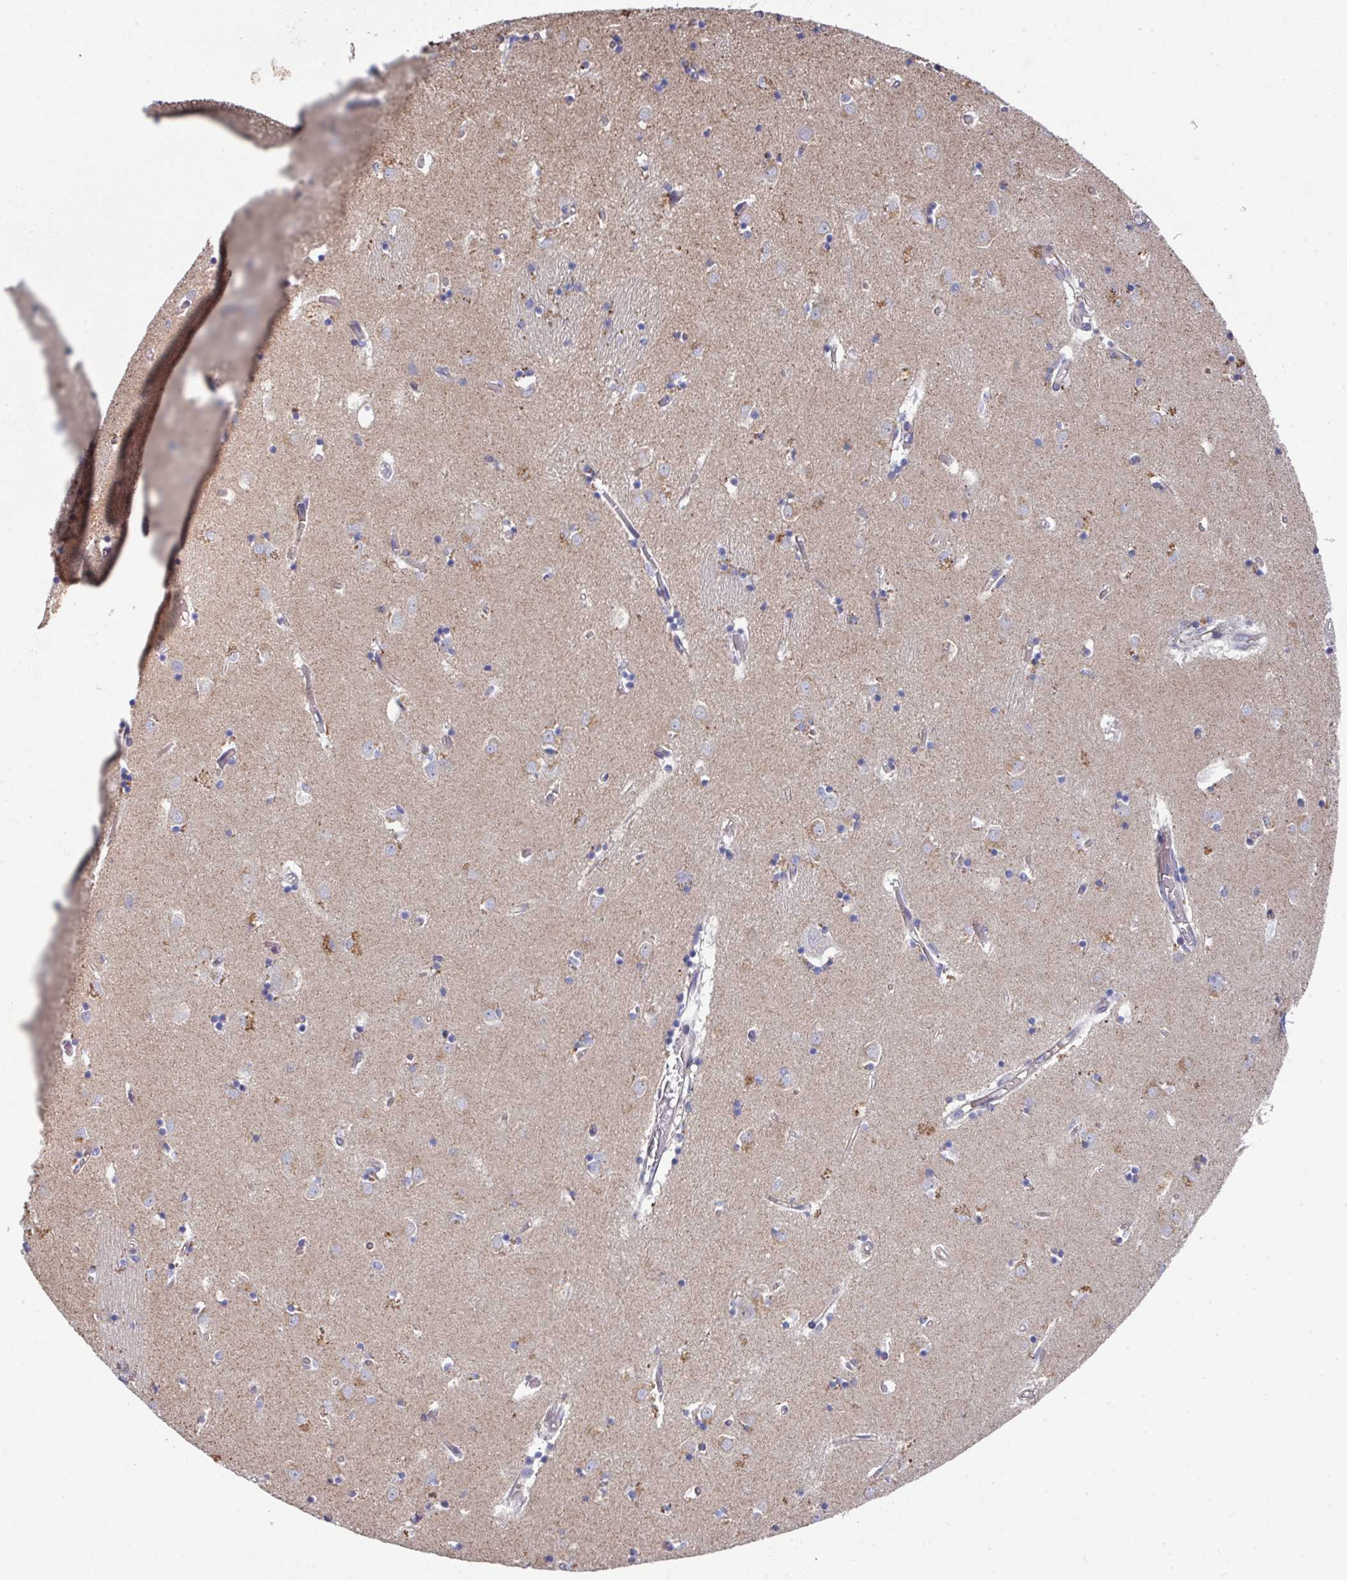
{"staining": {"intensity": "negative", "quantity": "none", "location": "none"}, "tissue": "caudate", "cell_type": "Glial cells", "image_type": "normal", "snomed": [{"axis": "morphology", "description": "Normal tissue, NOS"}, {"axis": "topography", "description": "Lateral ventricle wall"}], "caption": "This histopathology image is of normal caudate stained with immunohistochemistry to label a protein in brown with the nuclei are counter-stained blue. There is no staining in glial cells. (Stains: DAB immunohistochemistry with hematoxylin counter stain, Microscopy: brightfield microscopy at high magnification).", "gene": "PRR5", "patient": {"sex": "male", "age": 70}}